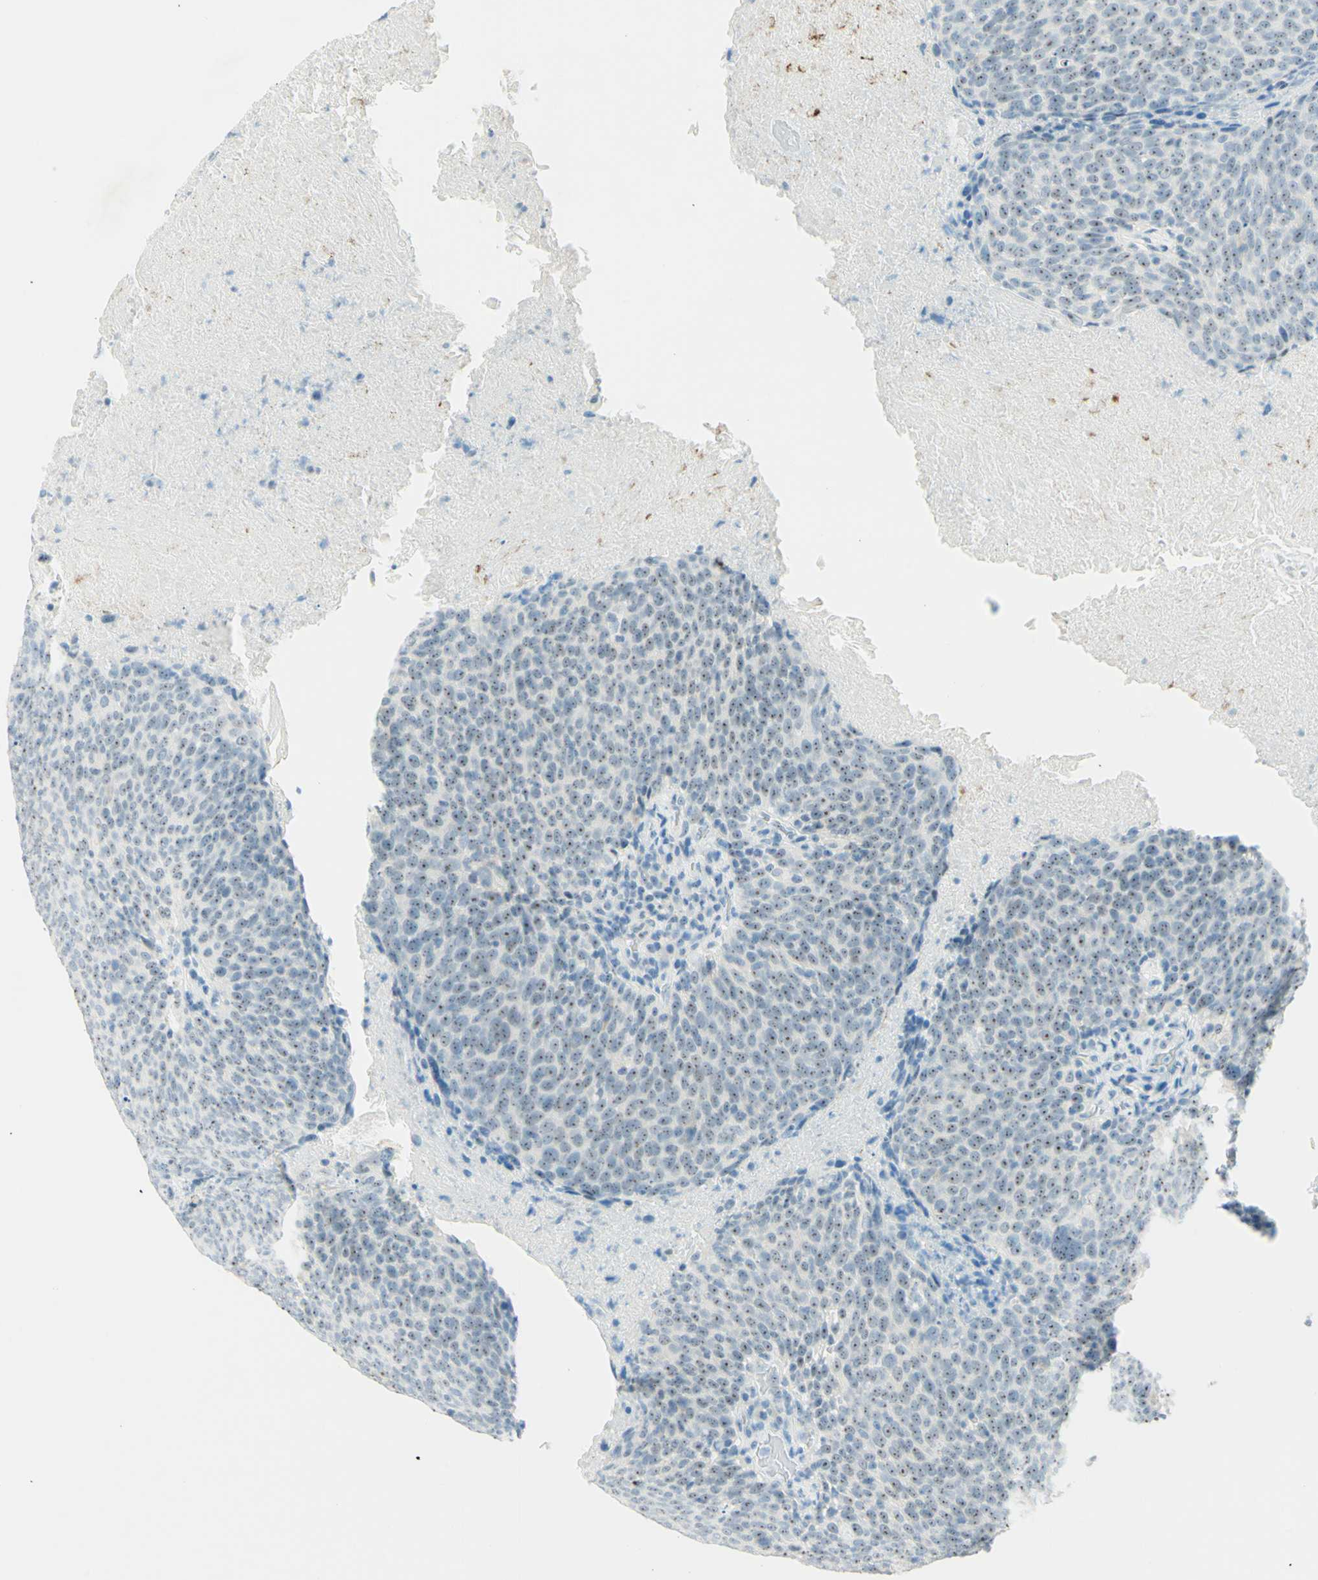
{"staining": {"intensity": "weak", "quantity": ">75%", "location": "nuclear"}, "tissue": "head and neck cancer", "cell_type": "Tumor cells", "image_type": "cancer", "snomed": [{"axis": "morphology", "description": "Squamous cell carcinoma, NOS"}, {"axis": "morphology", "description": "Squamous cell carcinoma, metastatic, NOS"}, {"axis": "topography", "description": "Lymph node"}, {"axis": "topography", "description": "Head-Neck"}], "caption": "Approximately >75% of tumor cells in human head and neck cancer show weak nuclear protein positivity as visualized by brown immunohistochemical staining.", "gene": "FMR1NB", "patient": {"sex": "male", "age": 62}}